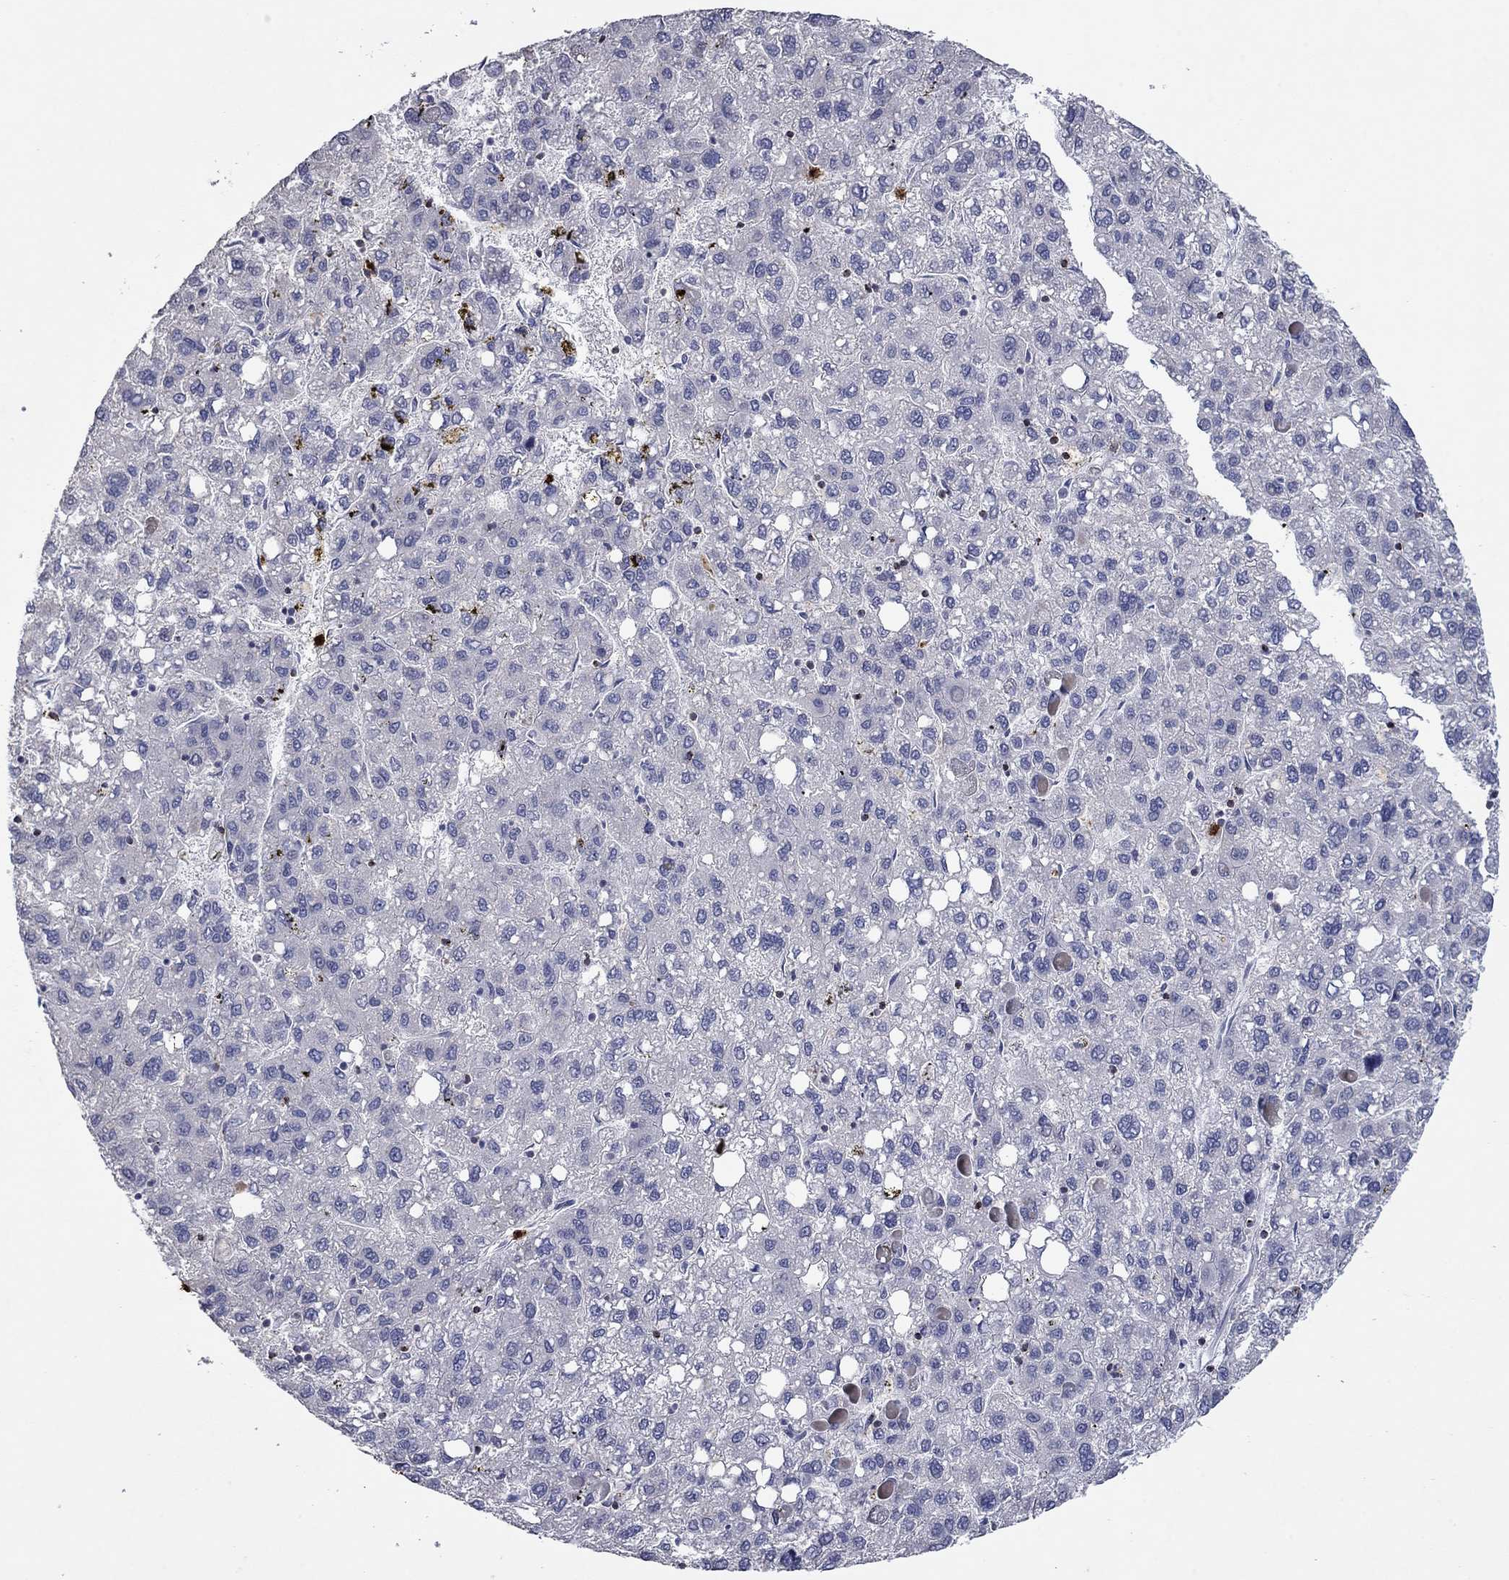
{"staining": {"intensity": "negative", "quantity": "none", "location": "none"}, "tissue": "liver cancer", "cell_type": "Tumor cells", "image_type": "cancer", "snomed": [{"axis": "morphology", "description": "Carcinoma, Hepatocellular, NOS"}, {"axis": "topography", "description": "Liver"}], "caption": "Tumor cells are negative for protein expression in human liver hepatocellular carcinoma.", "gene": "CCL5", "patient": {"sex": "female", "age": 82}}